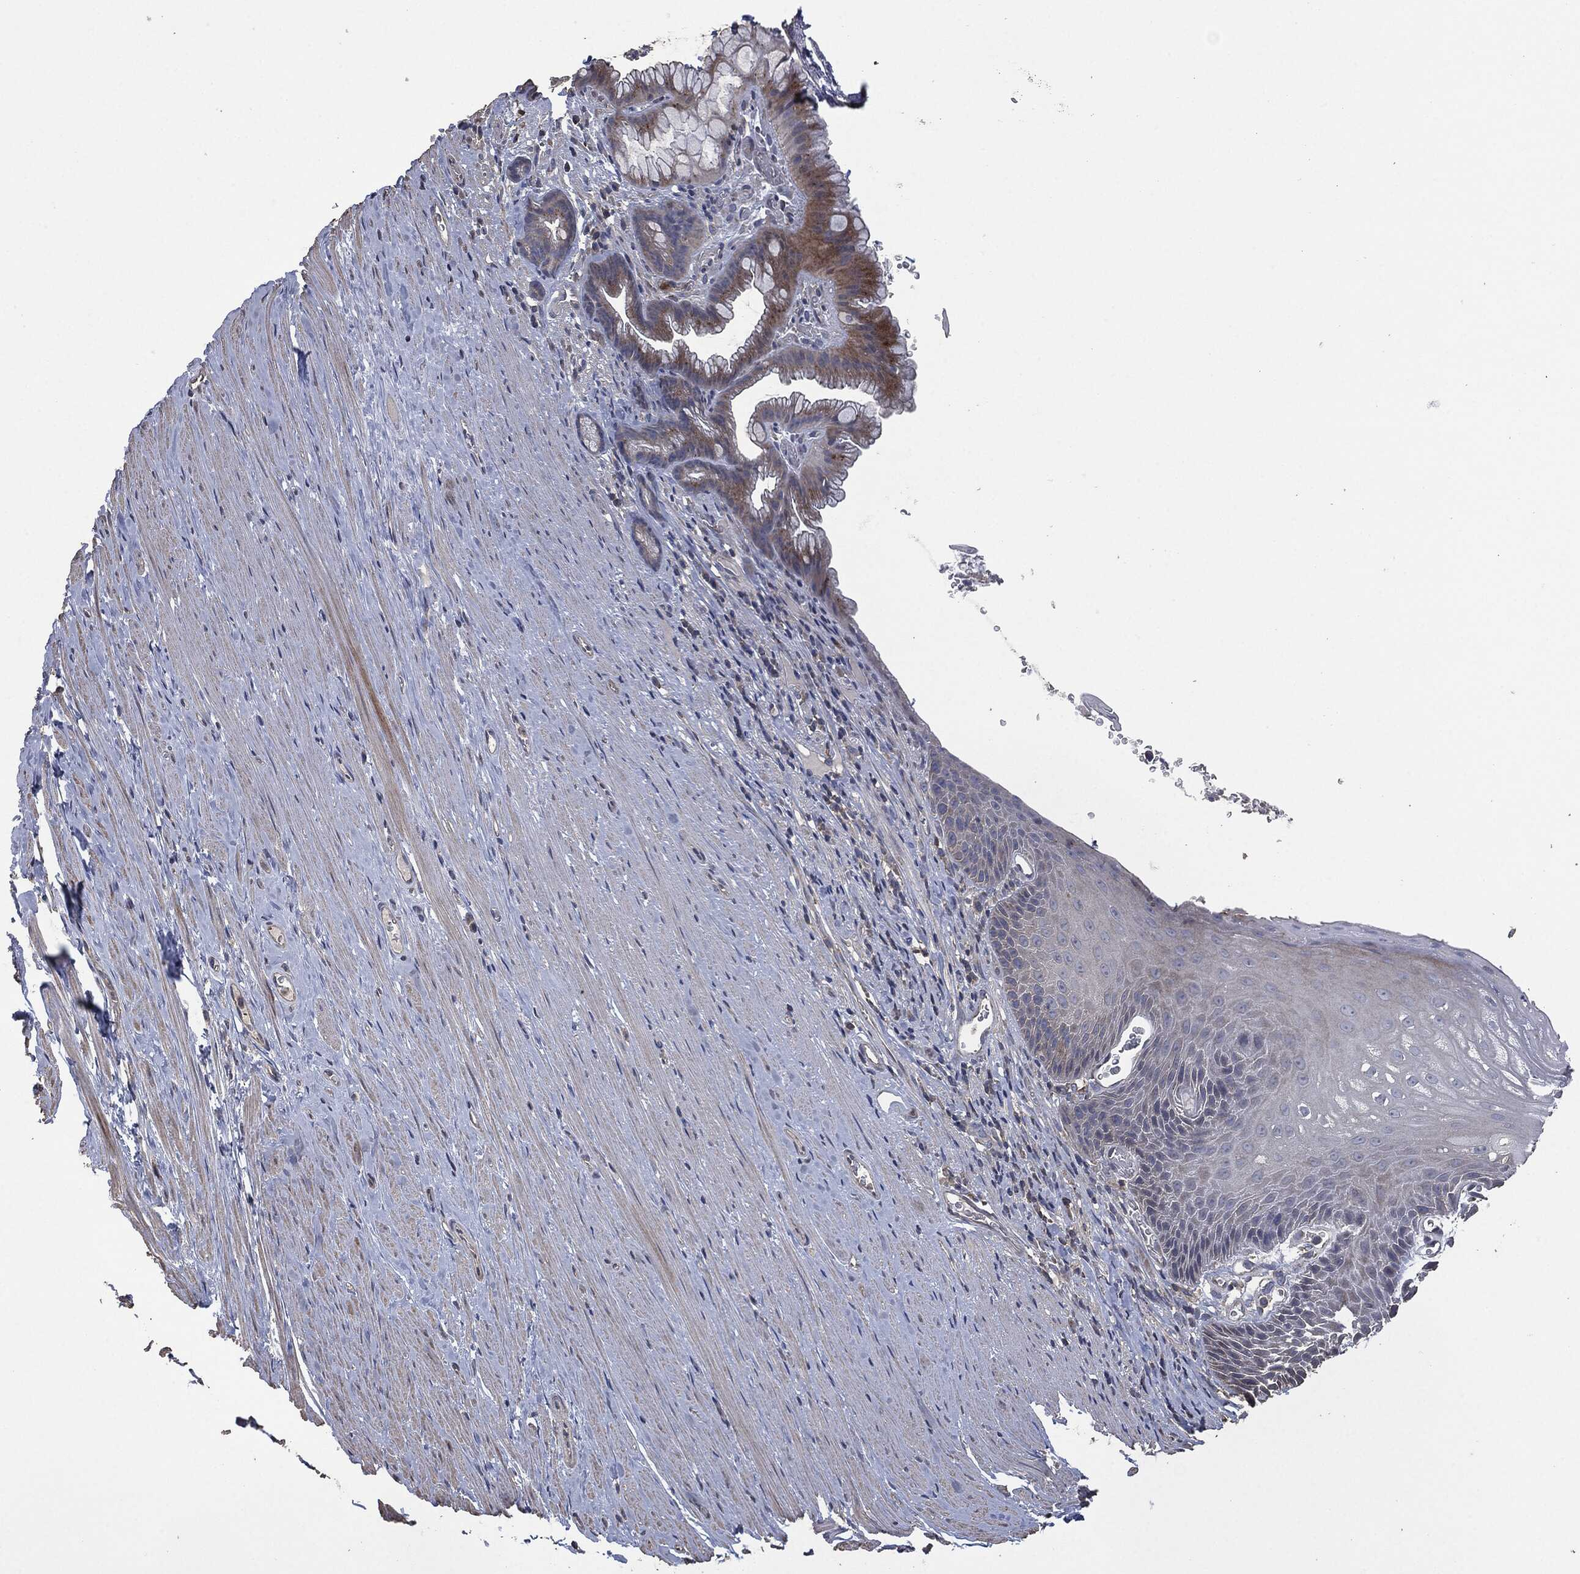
{"staining": {"intensity": "negative", "quantity": "none", "location": "none"}, "tissue": "esophagus", "cell_type": "Squamous epithelial cells", "image_type": "normal", "snomed": [{"axis": "morphology", "description": "Normal tissue, NOS"}, {"axis": "topography", "description": "Esophagus"}], "caption": "Human esophagus stained for a protein using IHC shows no positivity in squamous epithelial cells.", "gene": "MSLN", "patient": {"sex": "male", "age": 64}}